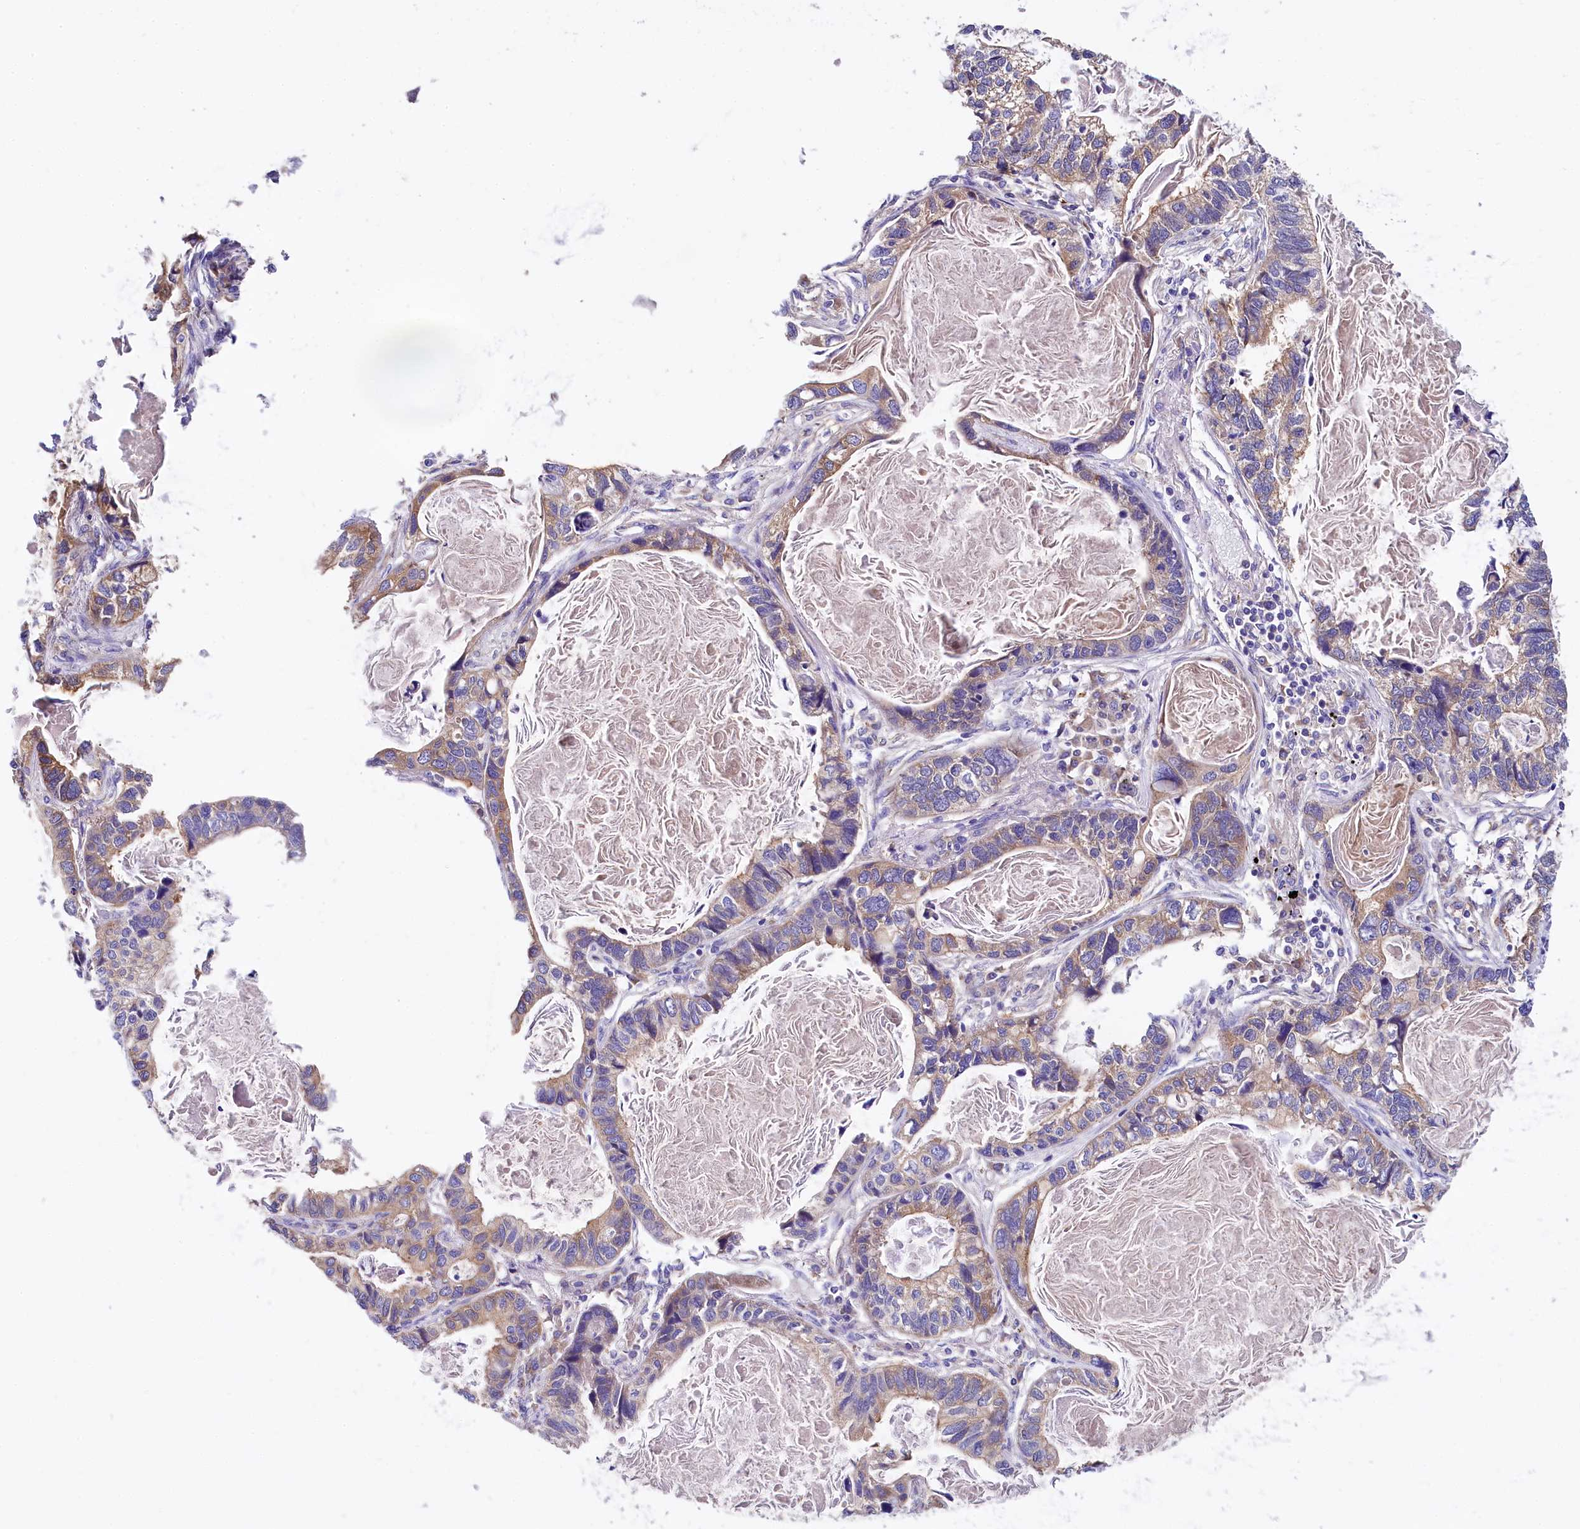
{"staining": {"intensity": "moderate", "quantity": "<25%", "location": "cytoplasmic/membranous"}, "tissue": "lung cancer", "cell_type": "Tumor cells", "image_type": "cancer", "snomed": [{"axis": "morphology", "description": "Adenocarcinoma, NOS"}, {"axis": "topography", "description": "Lung"}], "caption": "A brown stain labels moderate cytoplasmic/membranous staining of a protein in human adenocarcinoma (lung) tumor cells.", "gene": "QARS1", "patient": {"sex": "male", "age": 67}}